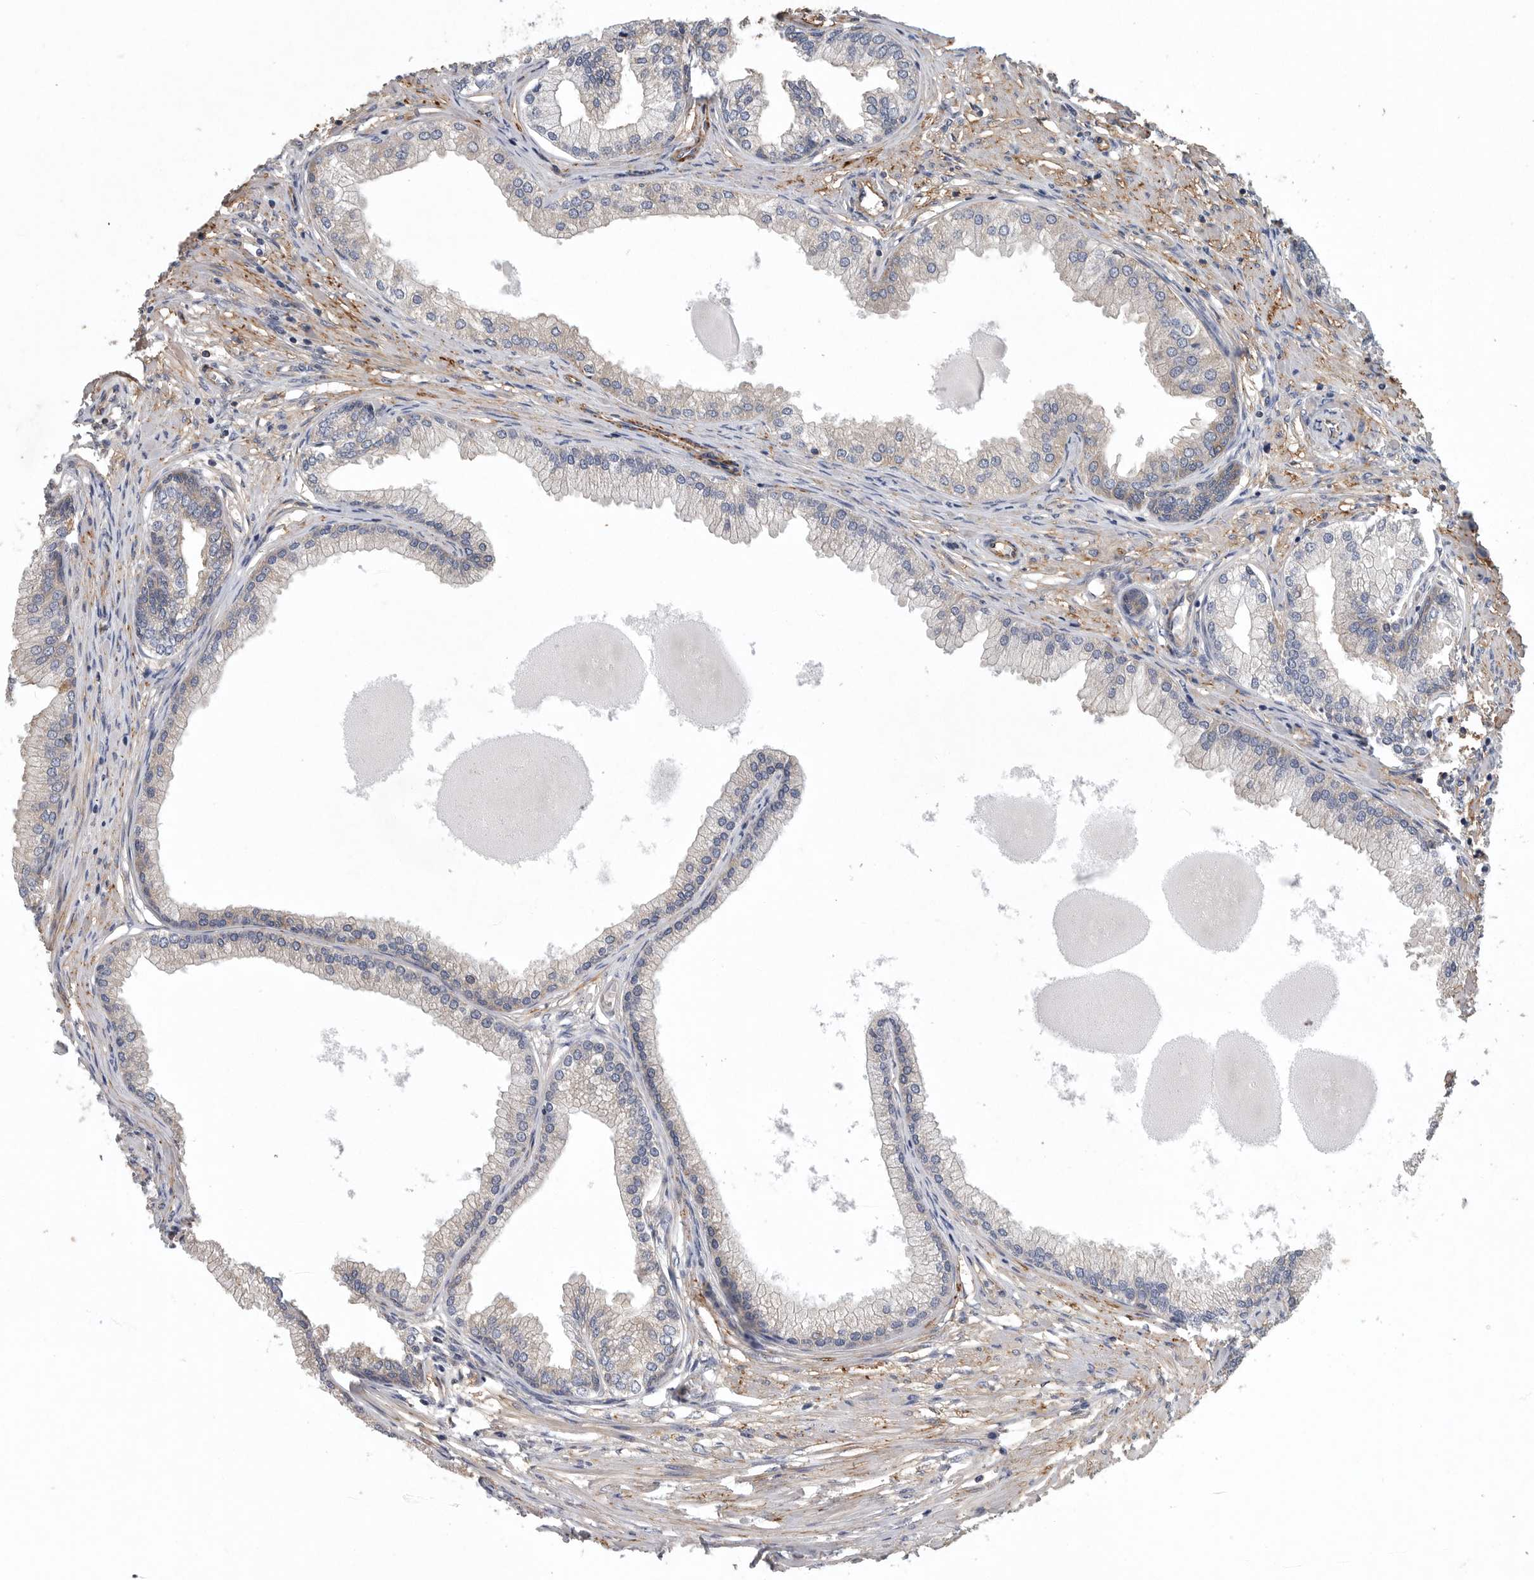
{"staining": {"intensity": "moderate", "quantity": "25%-75%", "location": "cytoplasmic/membranous"}, "tissue": "prostate", "cell_type": "Glandular cells", "image_type": "normal", "snomed": [{"axis": "morphology", "description": "Normal tissue, NOS"}, {"axis": "morphology", "description": "Urothelial carcinoma, Low grade"}, {"axis": "topography", "description": "Urinary bladder"}, {"axis": "topography", "description": "Prostate"}], "caption": "Immunohistochemistry (DAB (3,3'-diaminobenzidine)) staining of normal human prostate demonstrates moderate cytoplasmic/membranous protein expression in approximately 25%-75% of glandular cells. (brown staining indicates protein expression, while blue staining denotes nuclei).", "gene": "OXR1", "patient": {"sex": "male", "age": 60}}